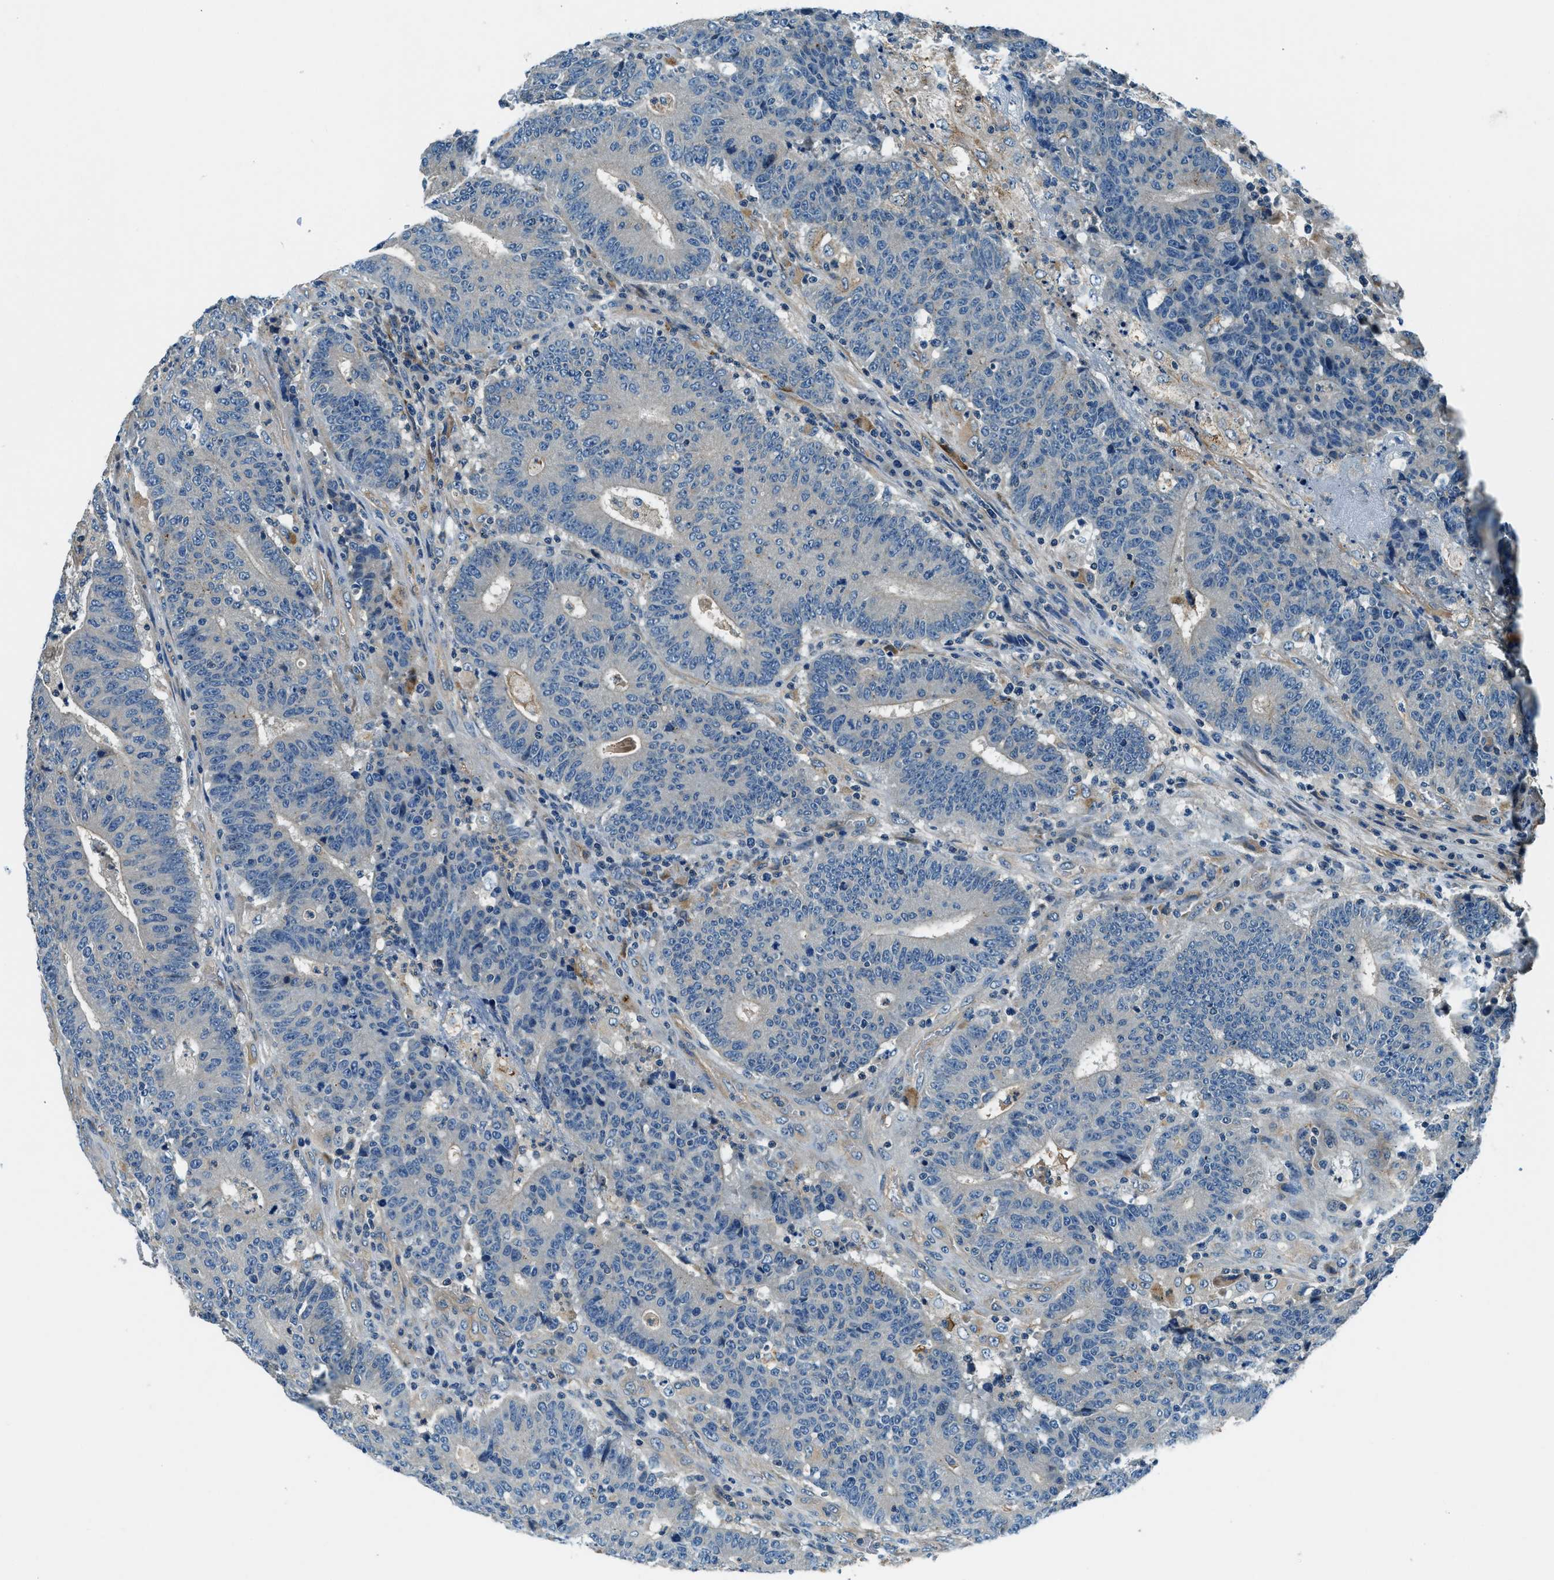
{"staining": {"intensity": "negative", "quantity": "none", "location": "none"}, "tissue": "colorectal cancer", "cell_type": "Tumor cells", "image_type": "cancer", "snomed": [{"axis": "morphology", "description": "Normal tissue, NOS"}, {"axis": "morphology", "description": "Adenocarcinoma, NOS"}, {"axis": "topography", "description": "Colon"}], "caption": "Colorectal cancer (adenocarcinoma) stained for a protein using immunohistochemistry (IHC) exhibits no positivity tumor cells.", "gene": "SLC19A2", "patient": {"sex": "female", "age": 75}}